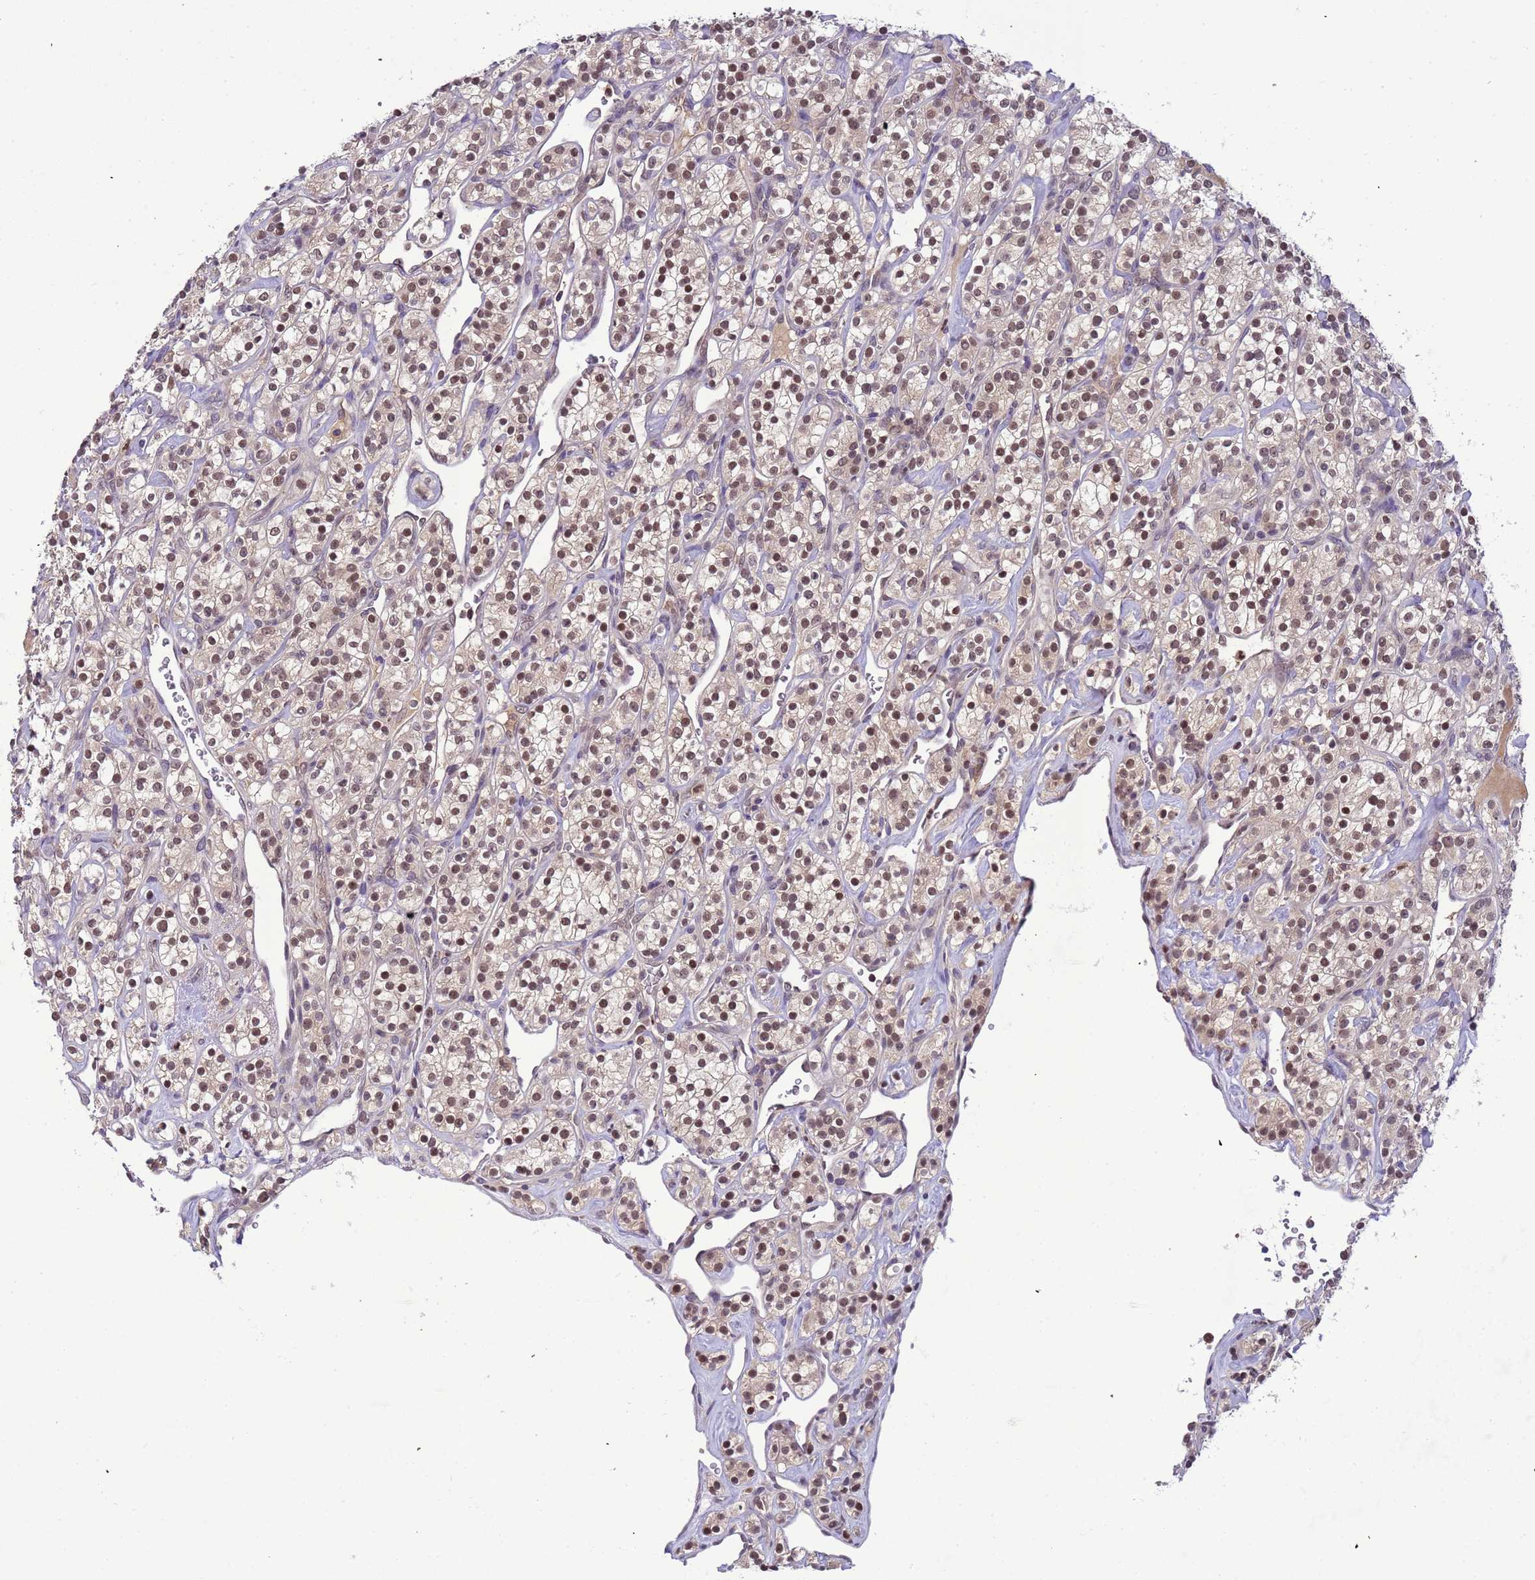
{"staining": {"intensity": "moderate", "quantity": ">75%", "location": "nuclear"}, "tissue": "renal cancer", "cell_type": "Tumor cells", "image_type": "cancer", "snomed": [{"axis": "morphology", "description": "Adenocarcinoma, NOS"}, {"axis": "topography", "description": "Kidney"}], "caption": "Immunohistochemistry histopathology image of neoplastic tissue: human renal cancer (adenocarcinoma) stained using immunohistochemistry (IHC) displays medium levels of moderate protein expression localized specifically in the nuclear of tumor cells, appearing as a nuclear brown color.", "gene": "CD53", "patient": {"sex": "male", "age": 77}}